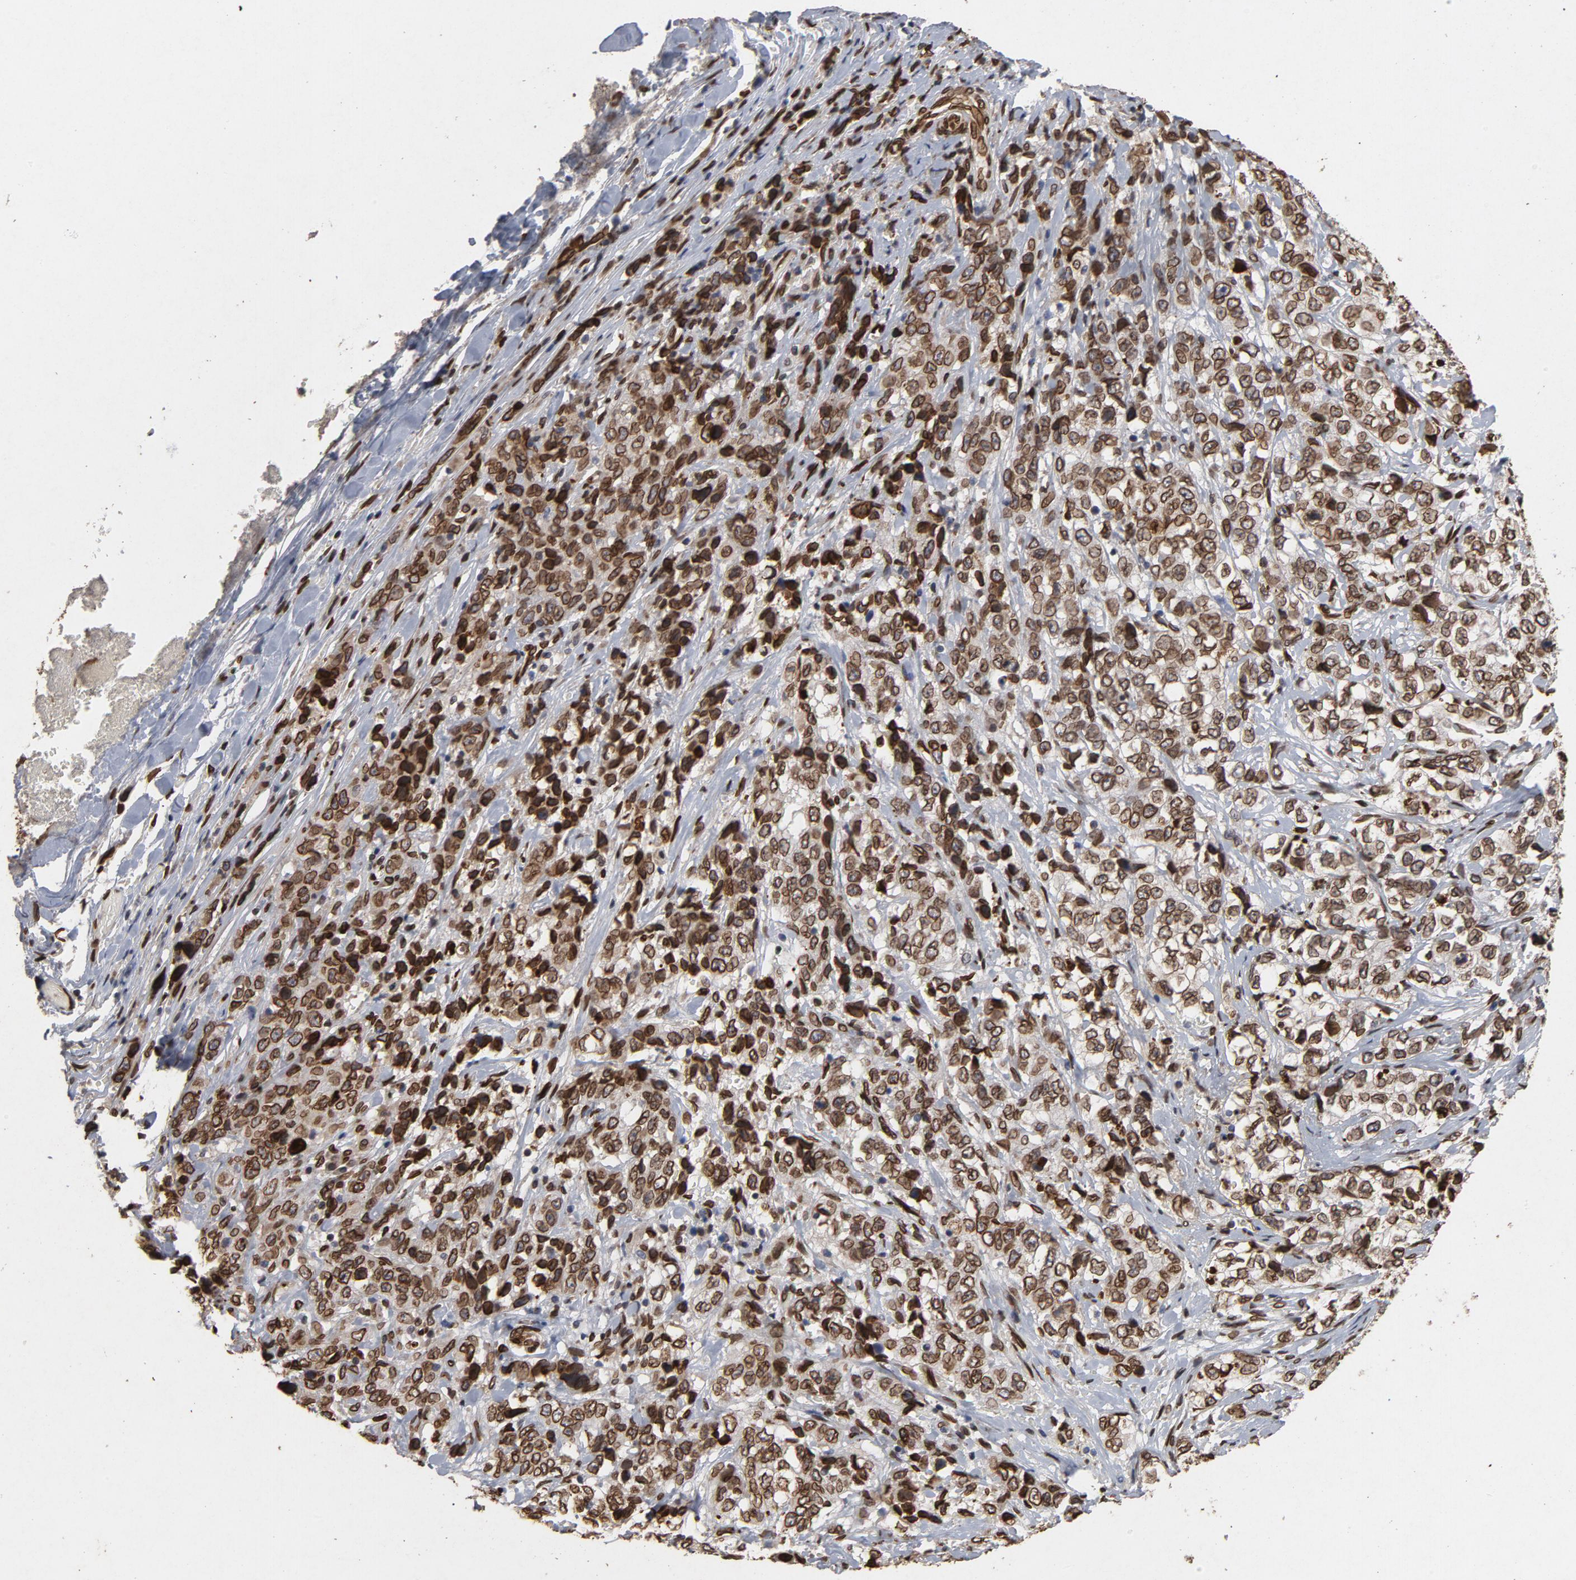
{"staining": {"intensity": "strong", "quantity": ">75%", "location": "cytoplasmic/membranous,nuclear"}, "tissue": "stomach cancer", "cell_type": "Tumor cells", "image_type": "cancer", "snomed": [{"axis": "morphology", "description": "Adenocarcinoma, NOS"}, {"axis": "topography", "description": "Stomach"}], "caption": "A brown stain shows strong cytoplasmic/membranous and nuclear staining of a protein in human stomach cancer (adenocarcinoma) tumor cells.", "gene": "LMNA", "patient": {"sex": "male", "age": 48}}